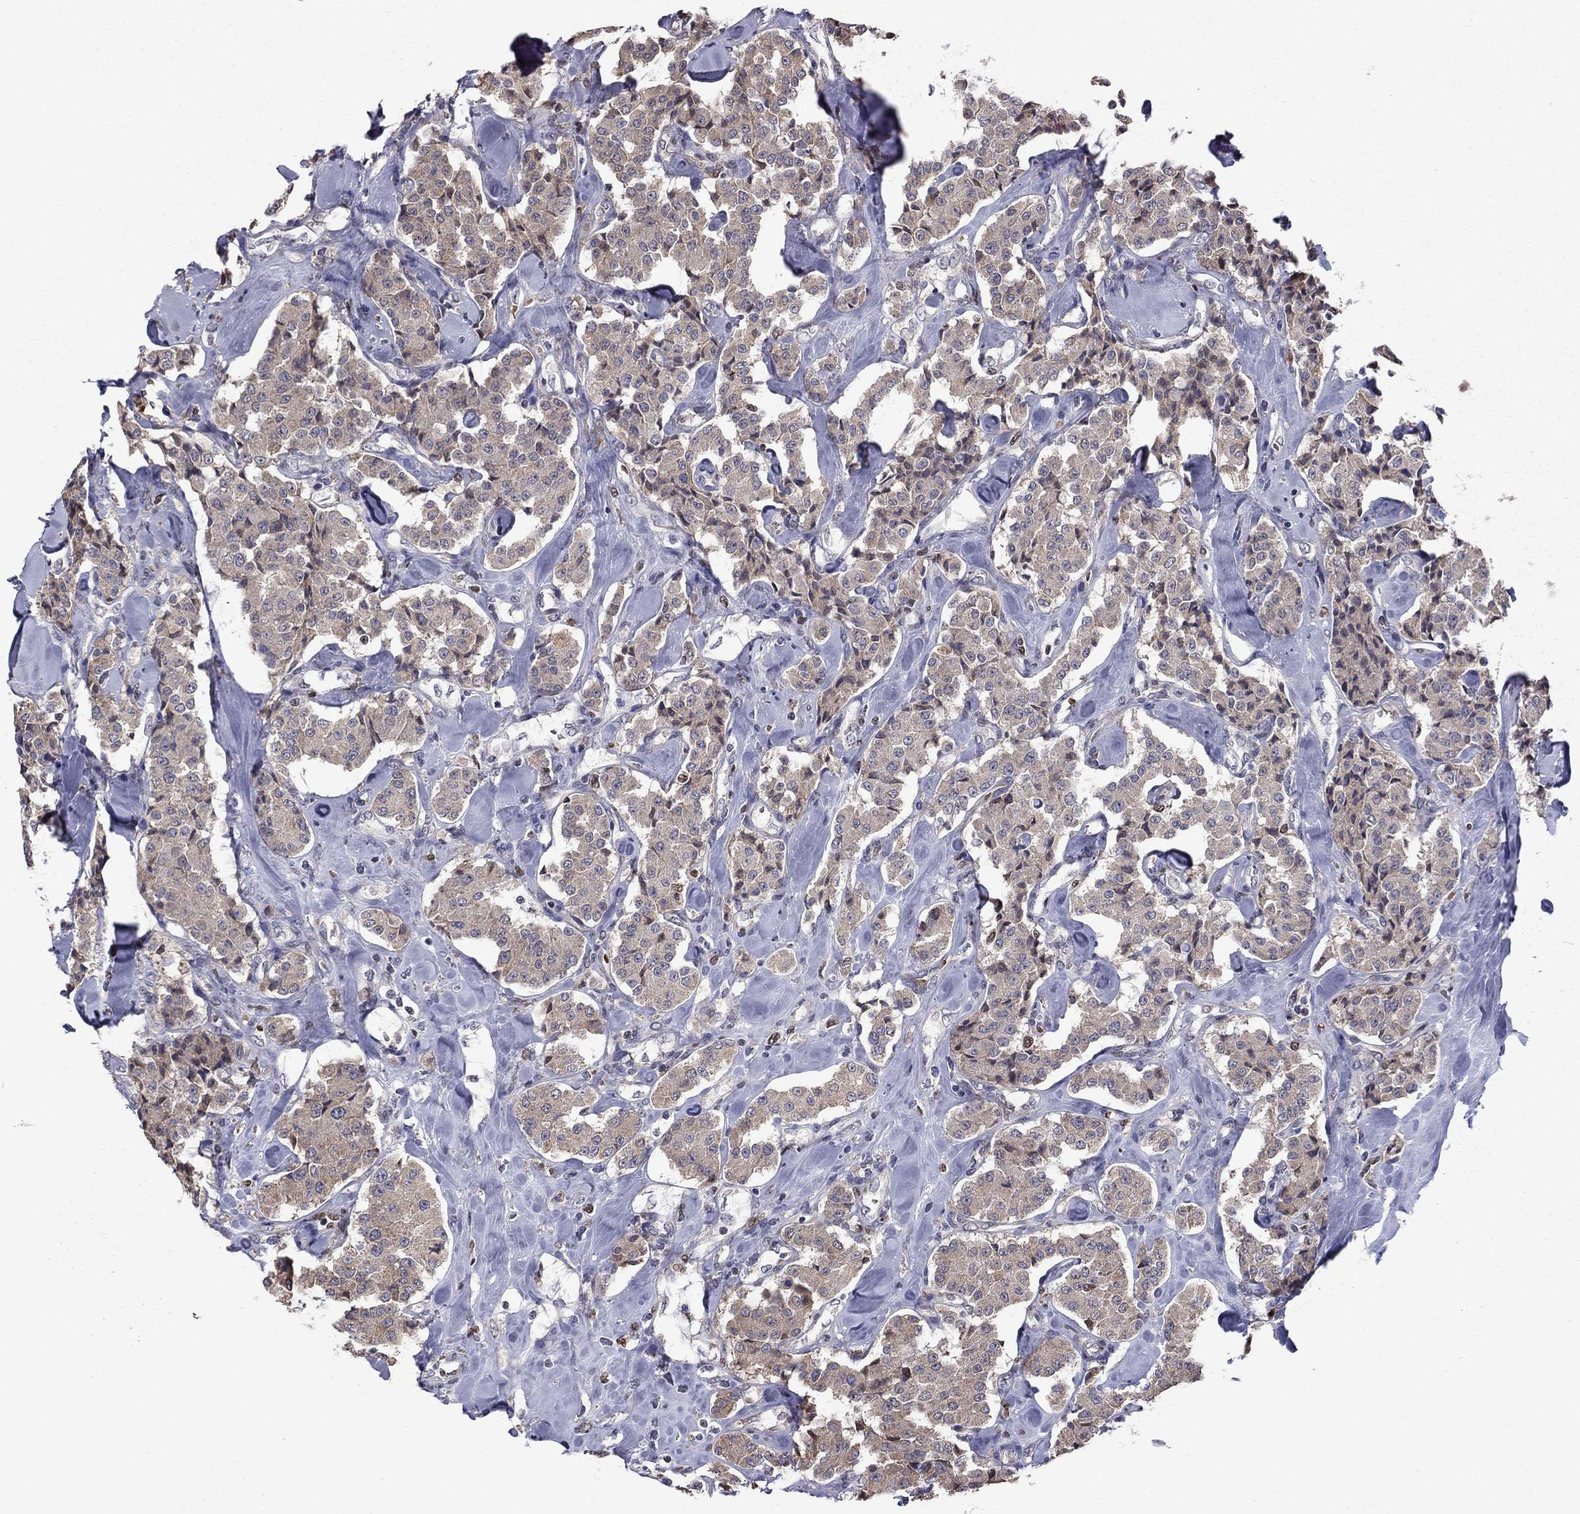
{"staining": {"intensity": "weak", "quantity": "<25%", "location": "cytoplasmic/membranous"}, "tissue": "carcinoid", "cell_type": "Tumor cells", "image_type": "cancer", "snomed": [{"axis": "morphology", "description": "Carcinoid, malignant, NOS"}, {"axis": "topography", "description": "Pancreas"}], "caption": "Immunohistochemistry histopathology image of carcinoid stained for a protein (brown), which displays no expression in tumor cells.", "gene": "HSPB2", "patient": {"sex": "male", "age": 41}}